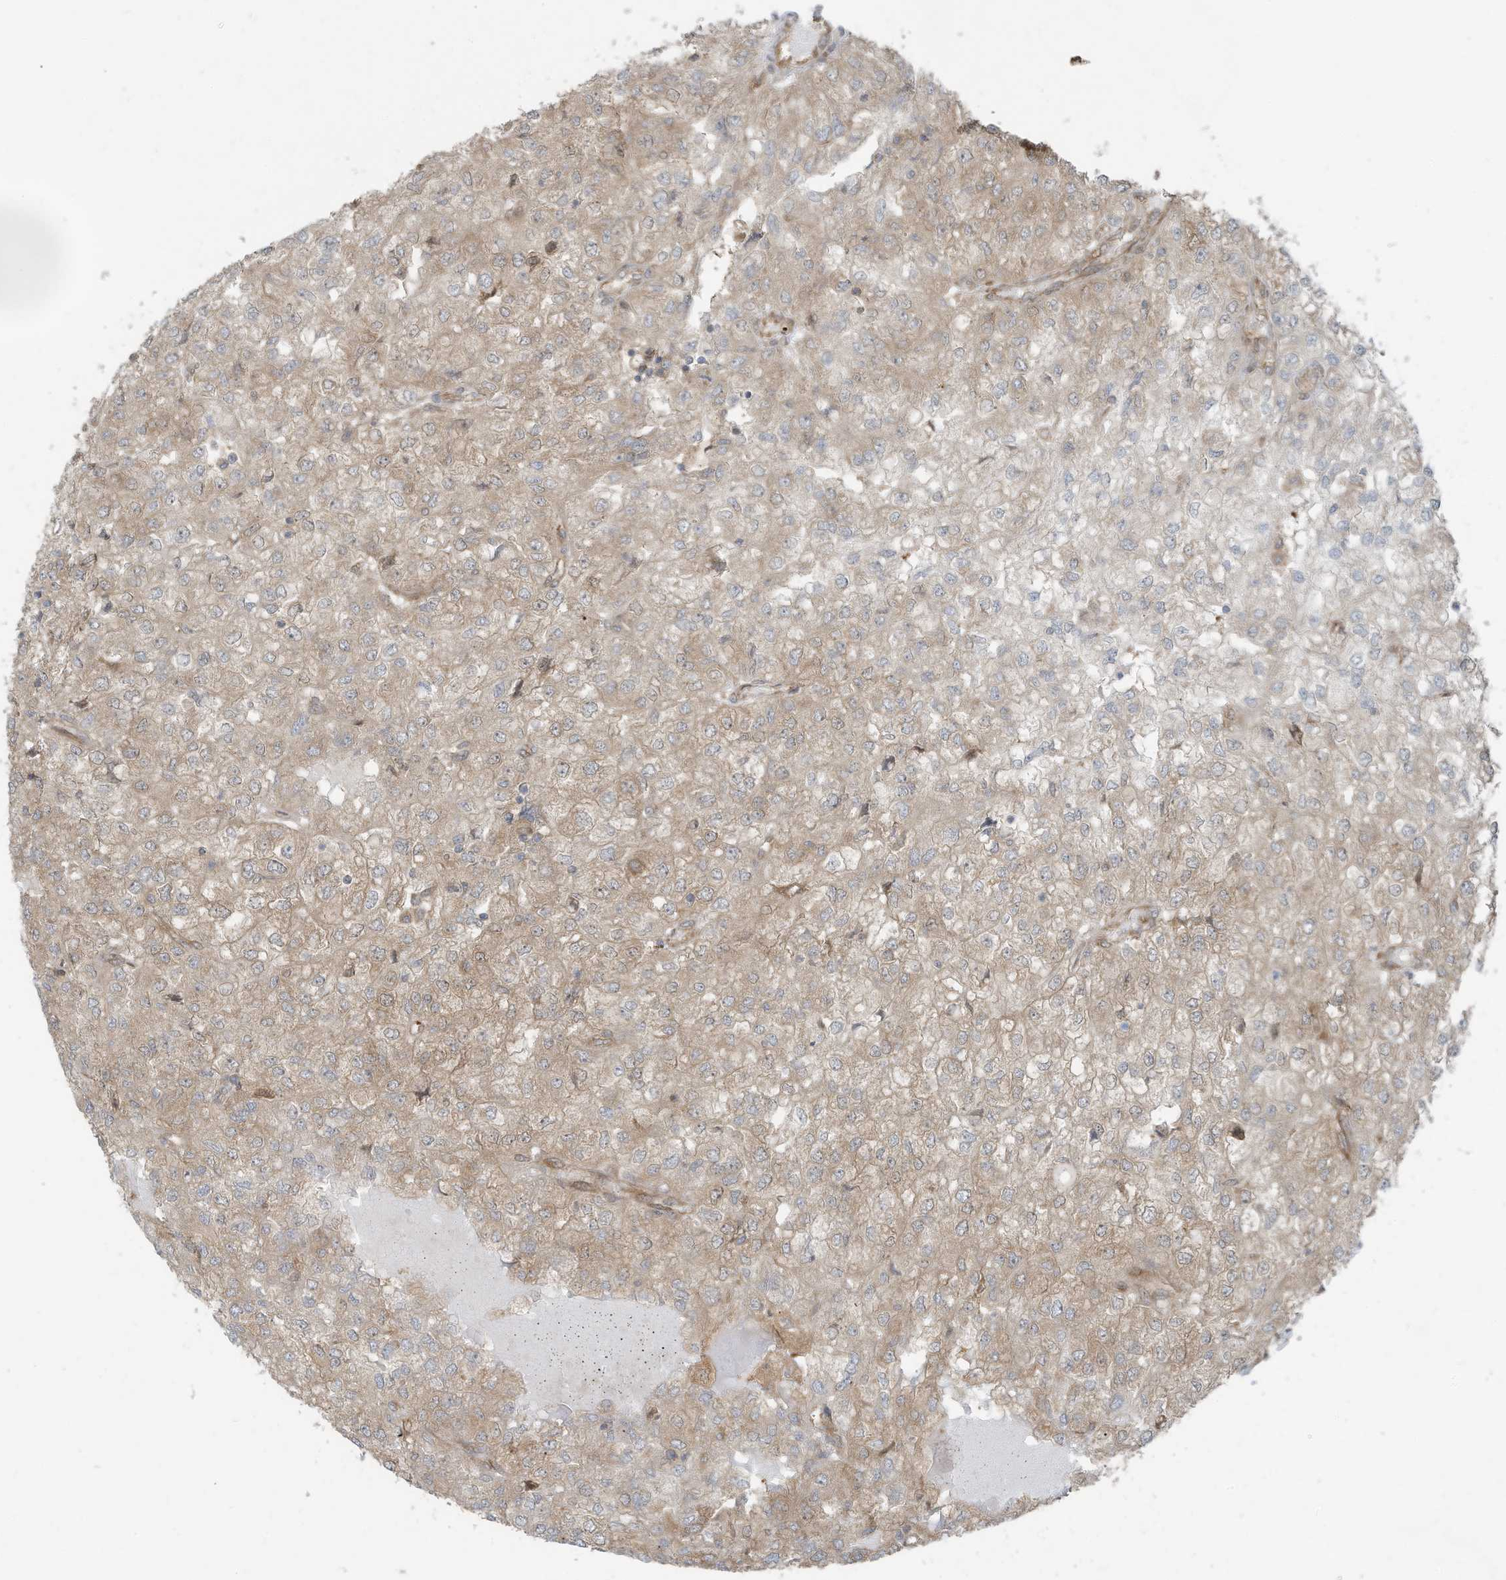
{"staining": {"intensity": "weak", "quantity": ">75%", "location": "cytoplasmic/membranous"}, "tissue": "renal cancer", "cell_type": "Tumor cells", "image_type": "cancer", "snomed": [{"axis": "morphology", "description": "Adenocarcinoma, NOS"}, {"axis": "topography", "description": "Kidney"}], "caption": "A low amount of weak cytoplasmic/membranous expression is appreciated in approximately >75% of tumor cells in renal cancer tissue.", "gene": "USE1", "patient": {"sex": "female", "age": 54}}